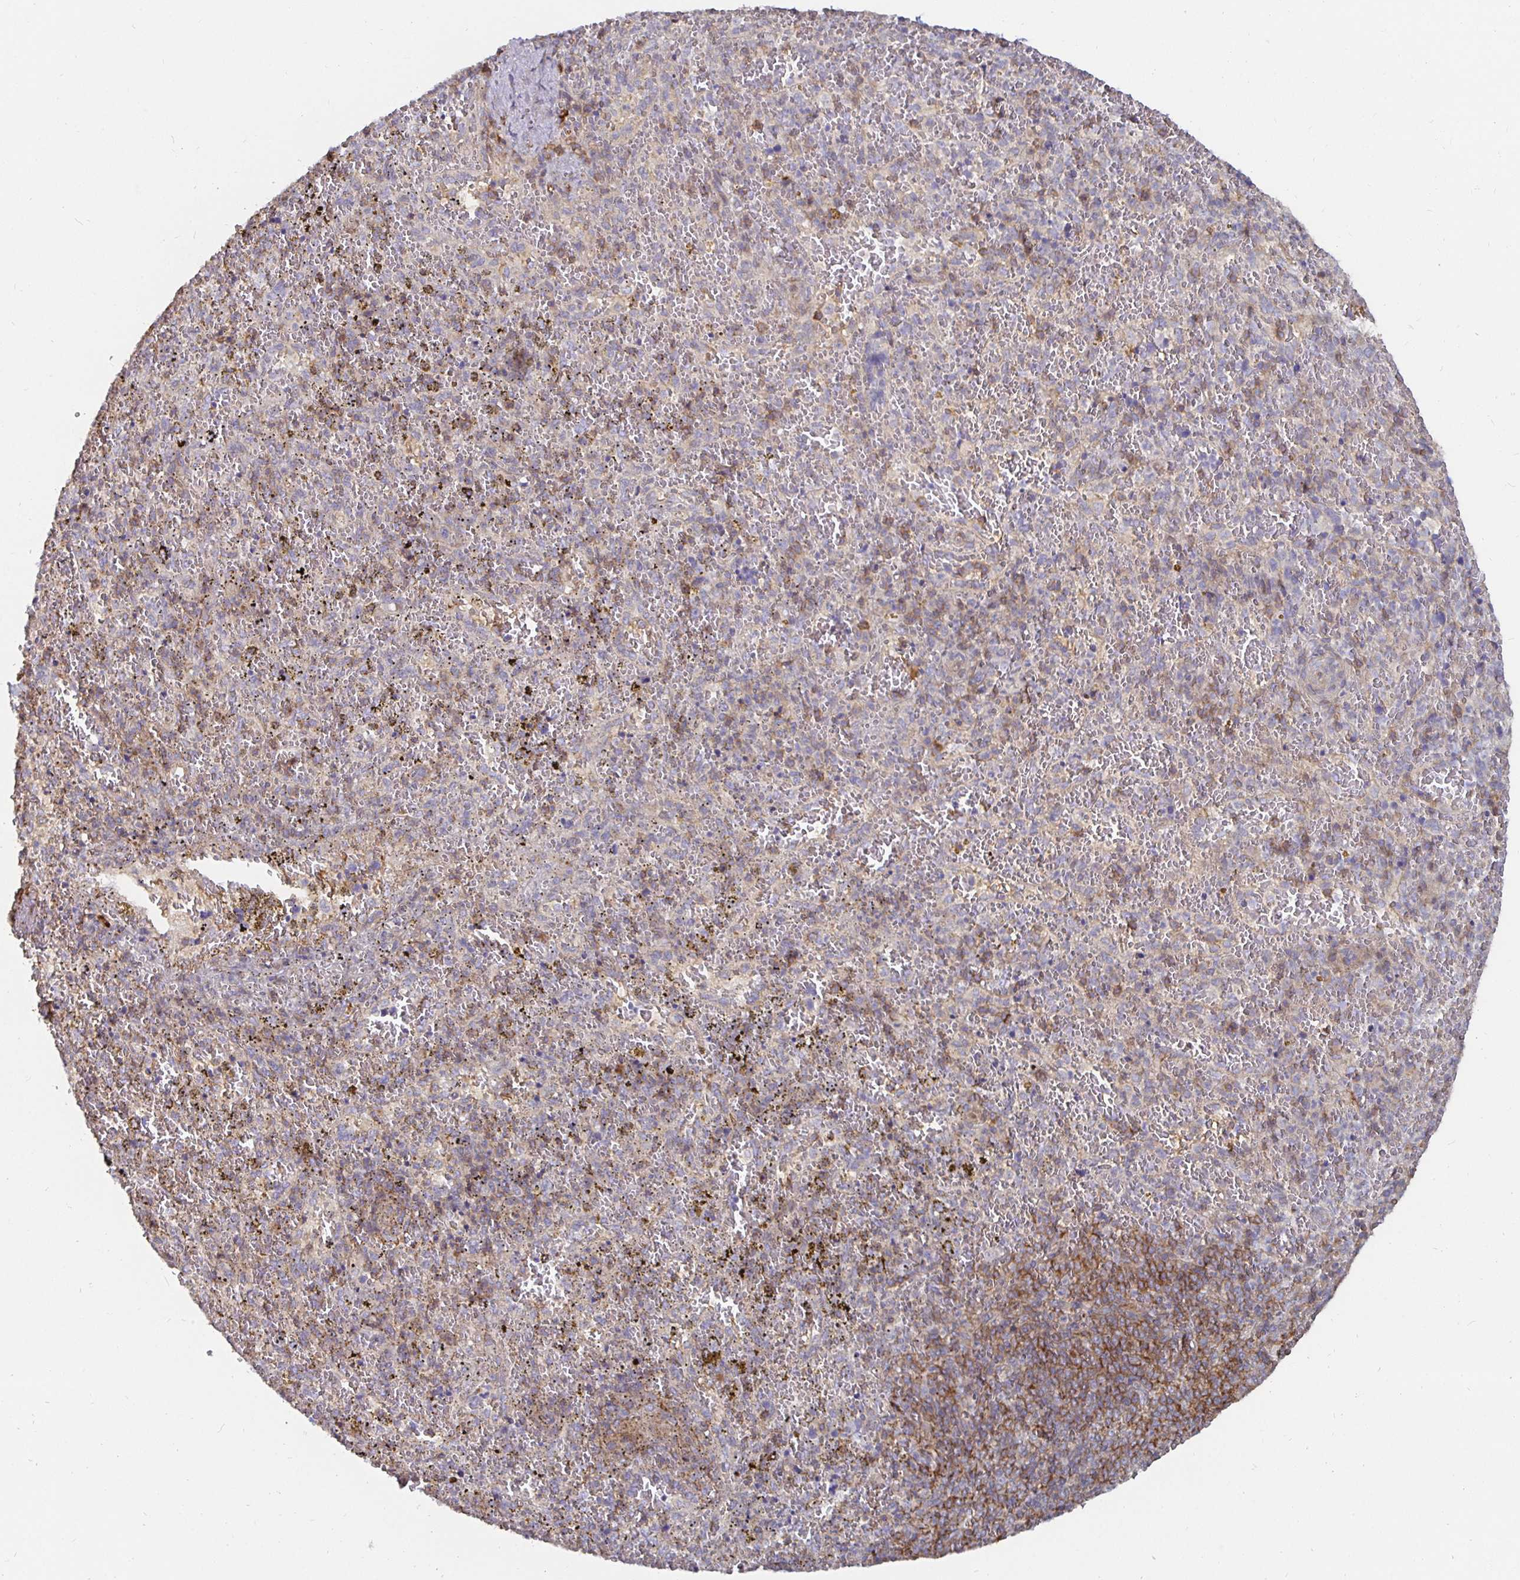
{"staining": {"intensity": "weak", "quantity": "<25%", "location": "cytoplasmic/membranous"}, "tissue": "spleen", "cell_type": "Cells in red pulp", "image_type": "normal", "snomed": [{"axis": "morphology", "description": "Normal tissue, NOS"}, {"axis": "topography", "description": "Spleen"}], "caption": "Immunohistochemical staining of unremarkable human spleen exhibits no significant positivity in cells in red pulp. The staining is performed using DAB brown chromogen with nuclei counter-stained in using hematoxylin.", "gene": "GJA4", "patient": {"sex": "female", "age": 50}}